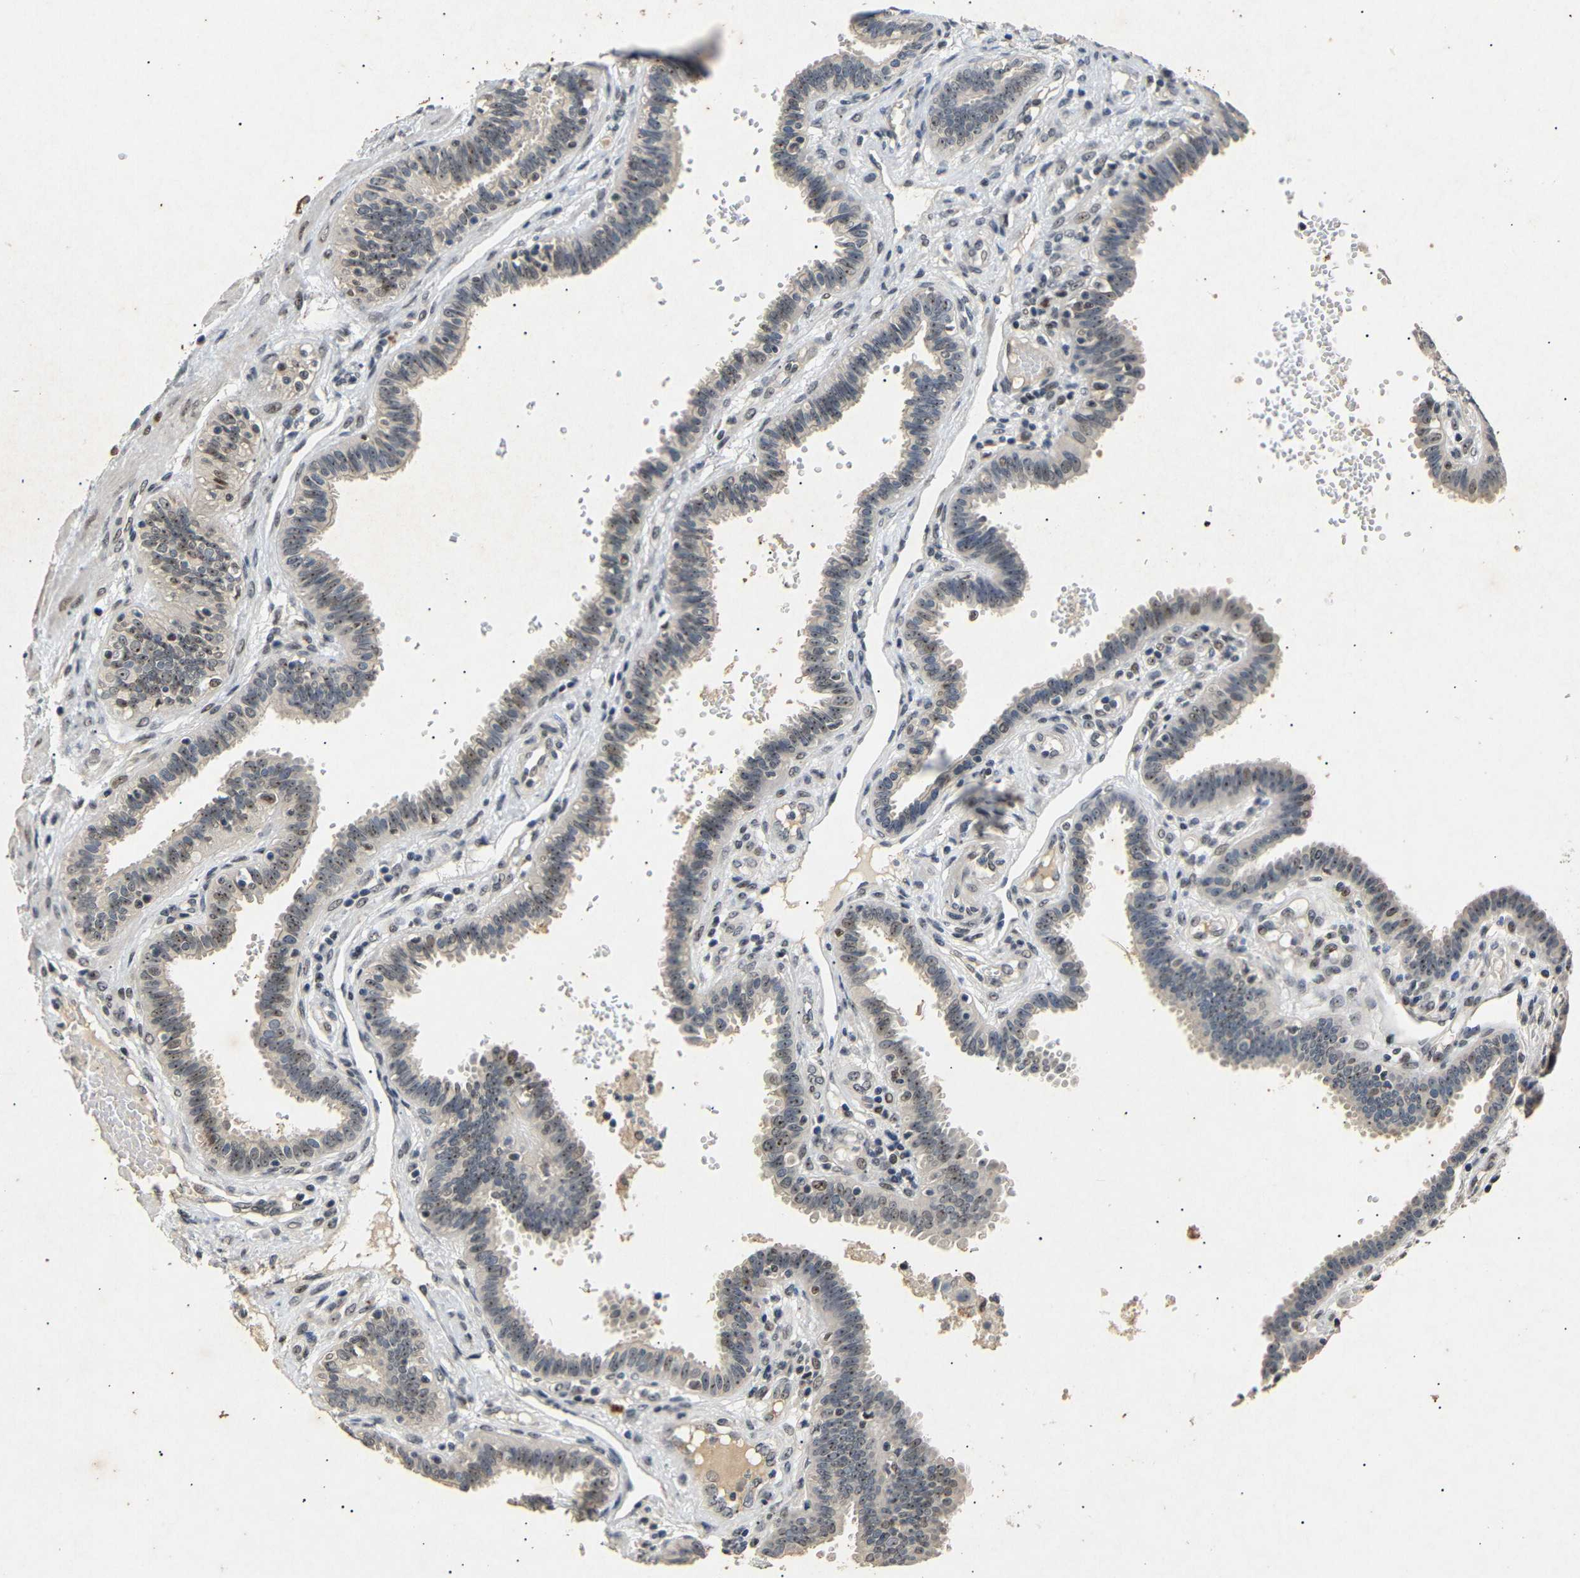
{"staining": {"intensity": "moderate", "quantity": "25%-75%", "location": "nuclear"}, "tissue": "fallopian tube", "cell_type": "Glandular cells", "image_type": "normal", "snomed": [{"axis": "morphology", "description": "Normal tissue, NOS"}, {"axis": "topography", "description": "Fallopian tube"}], "caption": "This micrograph exhibits immunohistochemistry (IHC) staining of benign fallopian tube, with medium moderate nuclear expression in approximately 25%-75% of glandular cells.", "gene": "PARN", "patient": {"sex": "female", "age": 32}}